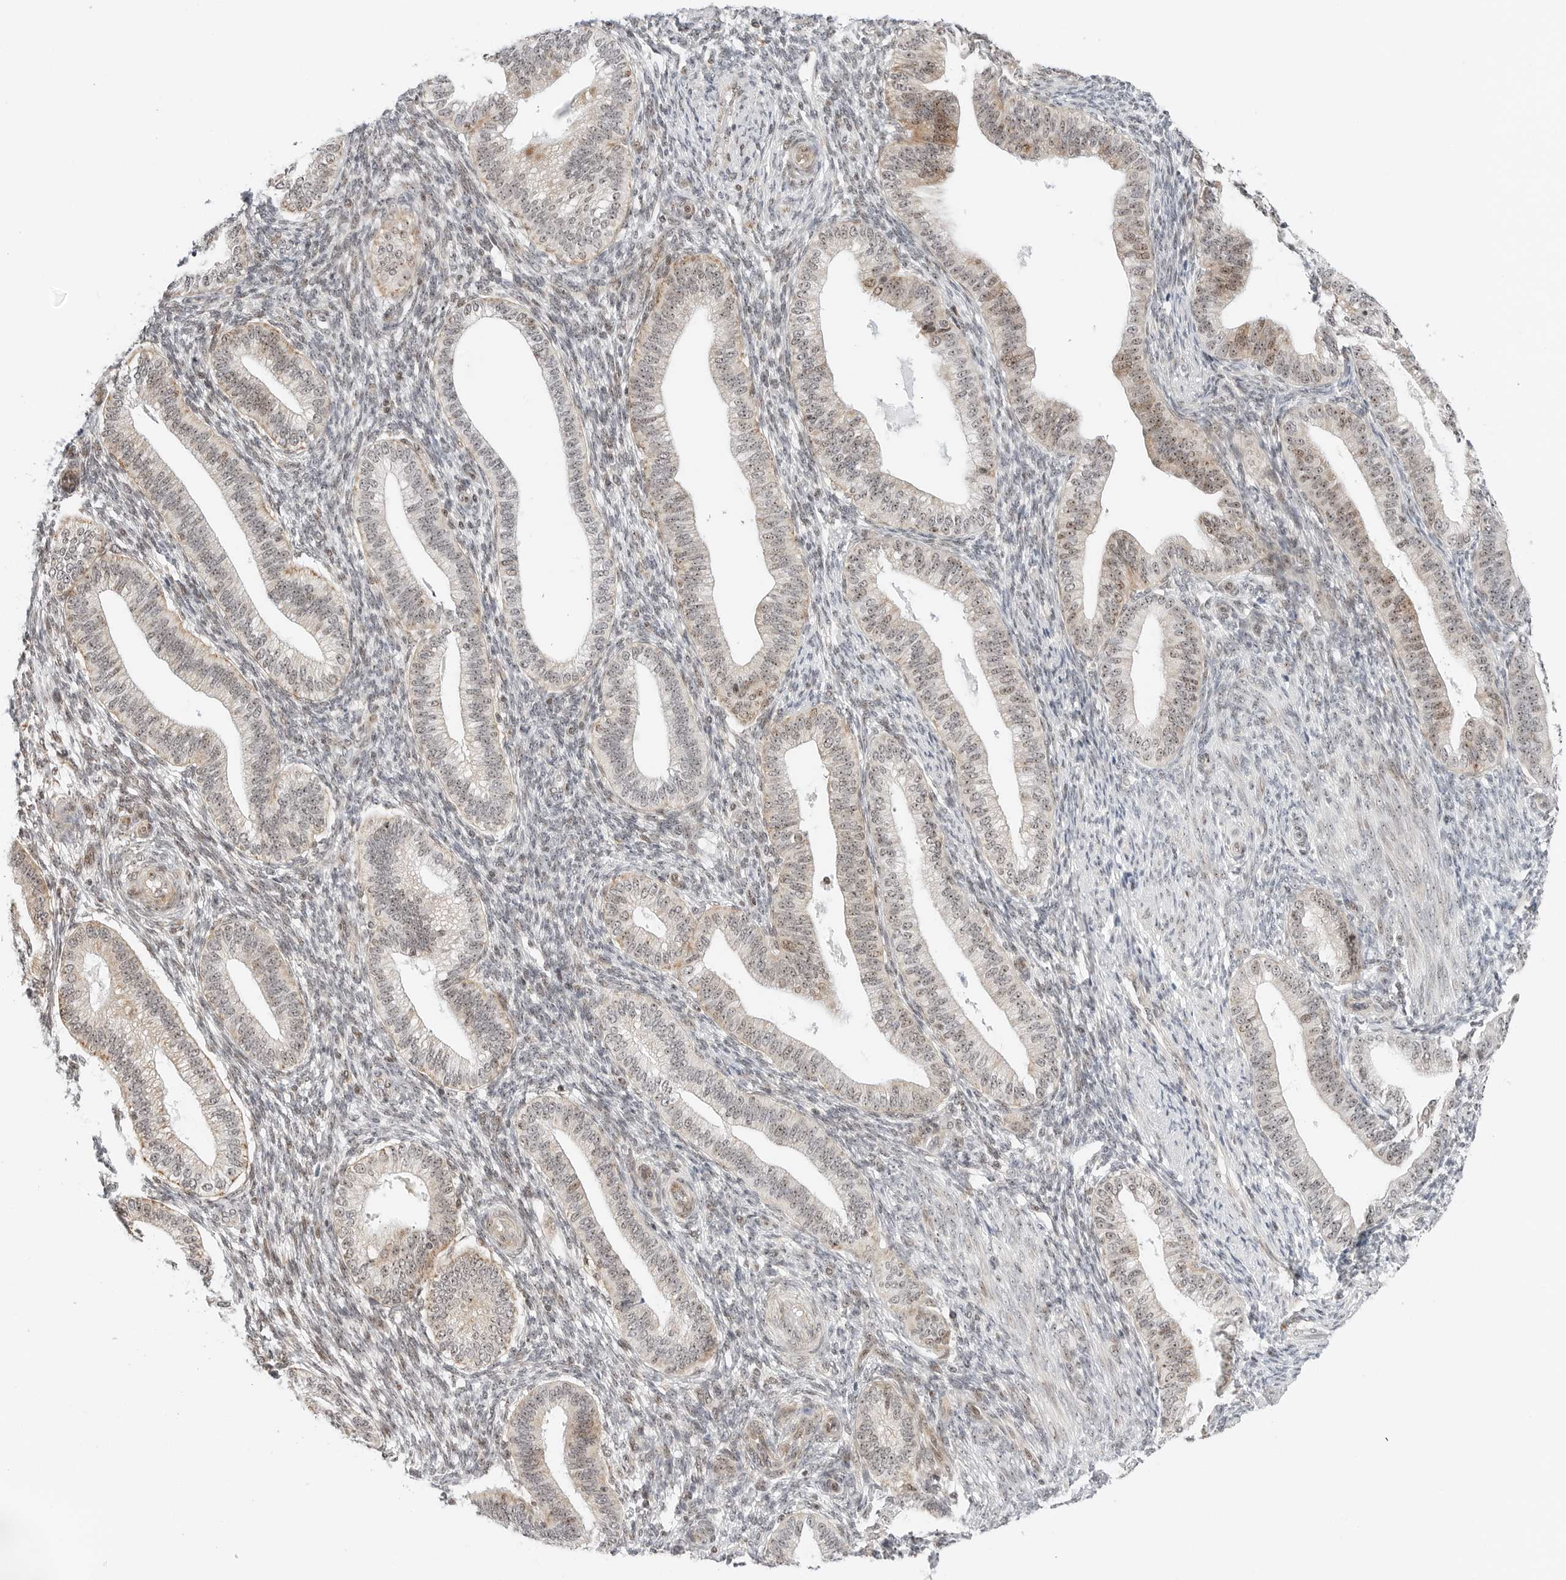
{"staining": {"intensity": "weak", "quantity": "25%-75%", "location": "nuclear"}, "tissue": "endometrium", "cell_type": "Cells in endometrial stroma", "image_type": "normal", "snomed": [{"axis": "morphology", "description": "Normal tissue, NOS"}, {"axis": "topography", "description": "Endometrium"}], "caption": "An immunohistochemistry (IHC) photomicrograph of benign tissue is shown. Protein staining in brown shows weak nuclear positivity in endometrium within cells in endometrial stroma.", "gene": "RIMKLA", "patient": {"sex": "female", "age": 39}}